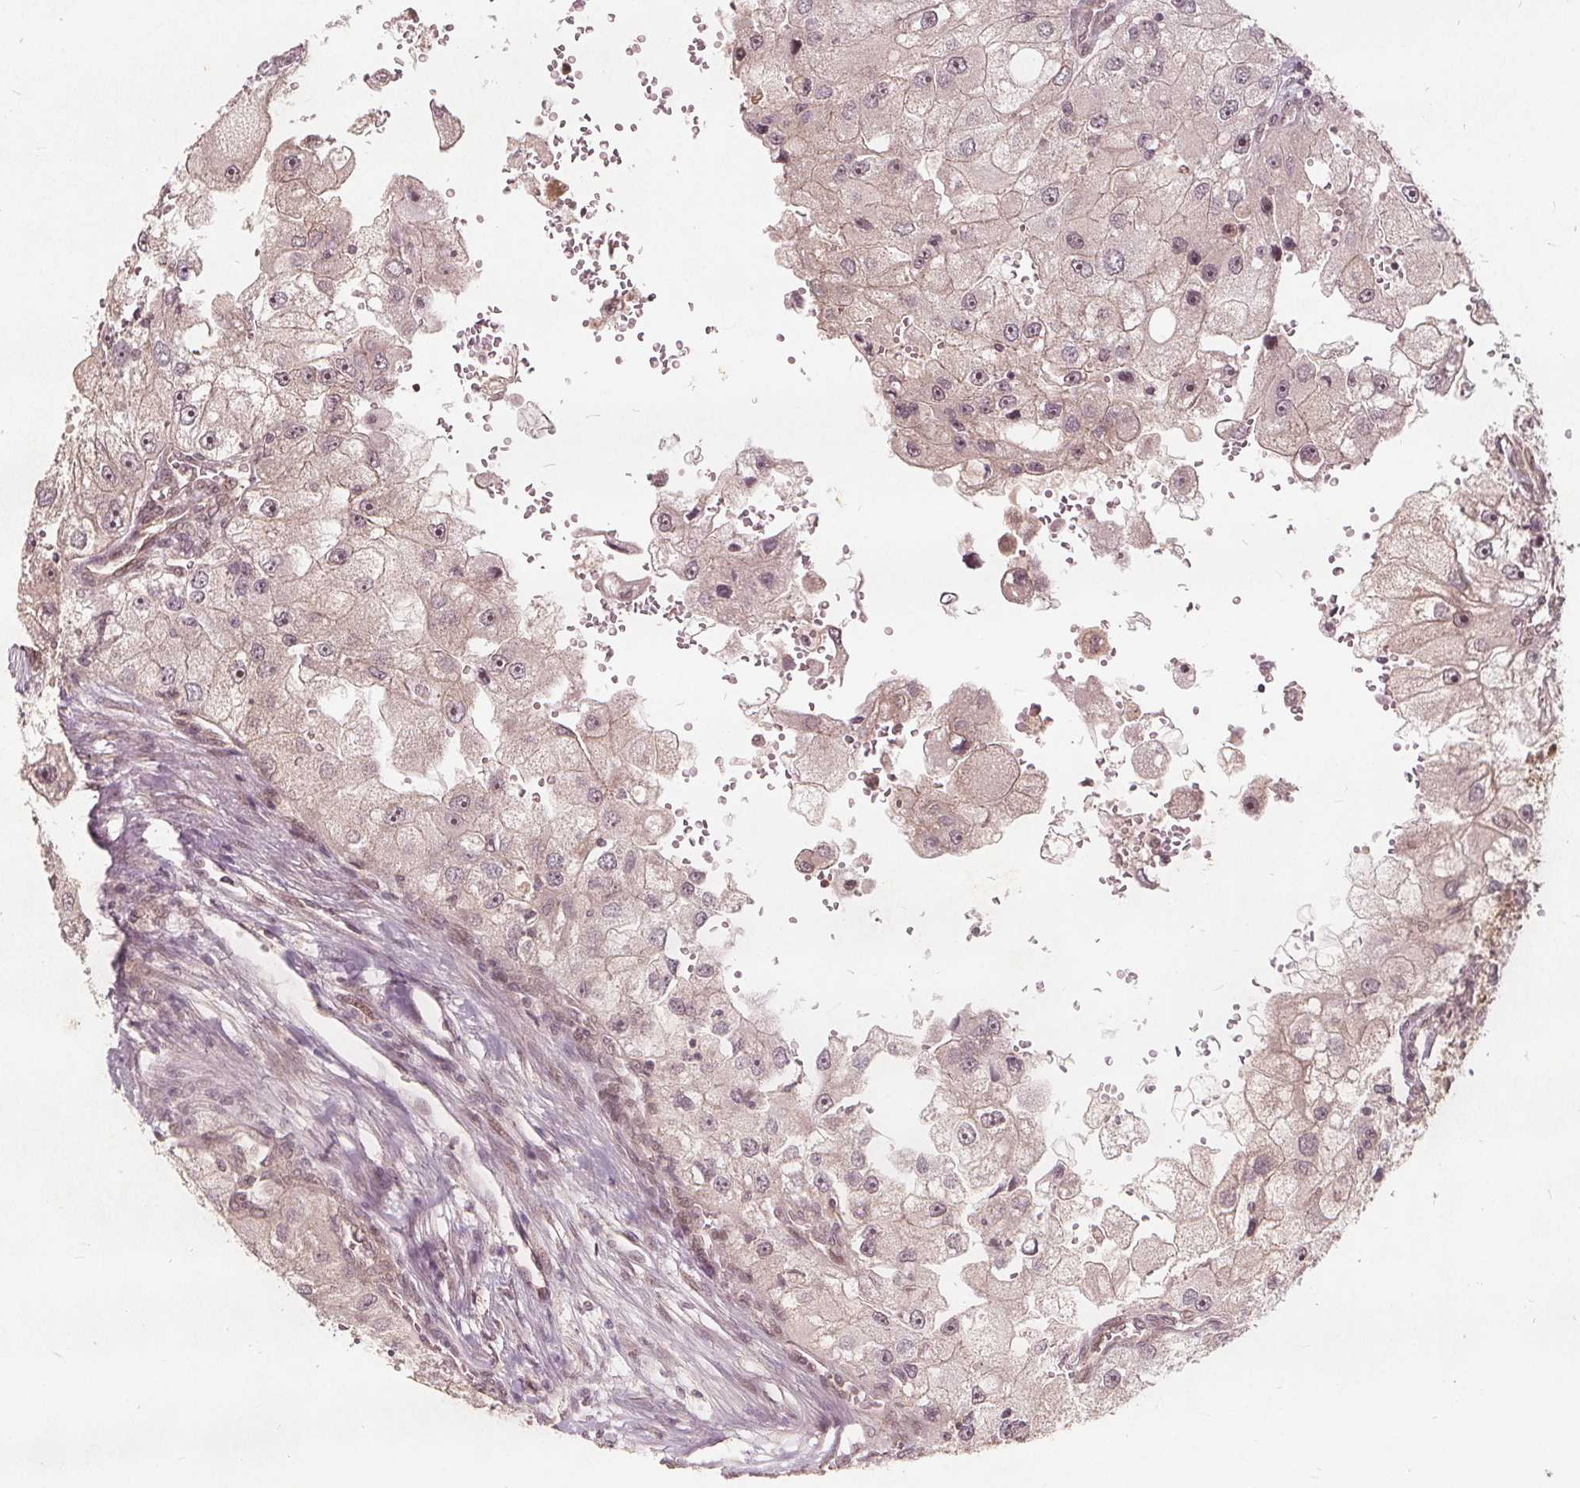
{"staining": {"intensity": "negative", "quantity": "none", "location": "none"}, "tissue": "renal cancer", "cell_type": "Tumor cells", "image_type": "cancer", "snomed": [{"axis": "morphology", "description": "Adenocarcinoma, NOS"}, {"axis": "topography", "description": "Kidney"}], "caption": "Renal adenocarcinoma was stained to show a protein in brown. There is no significant expression in tumor cells.", "gene": "PPP1CB", "patient": {"sex": "male", "age": 63}}